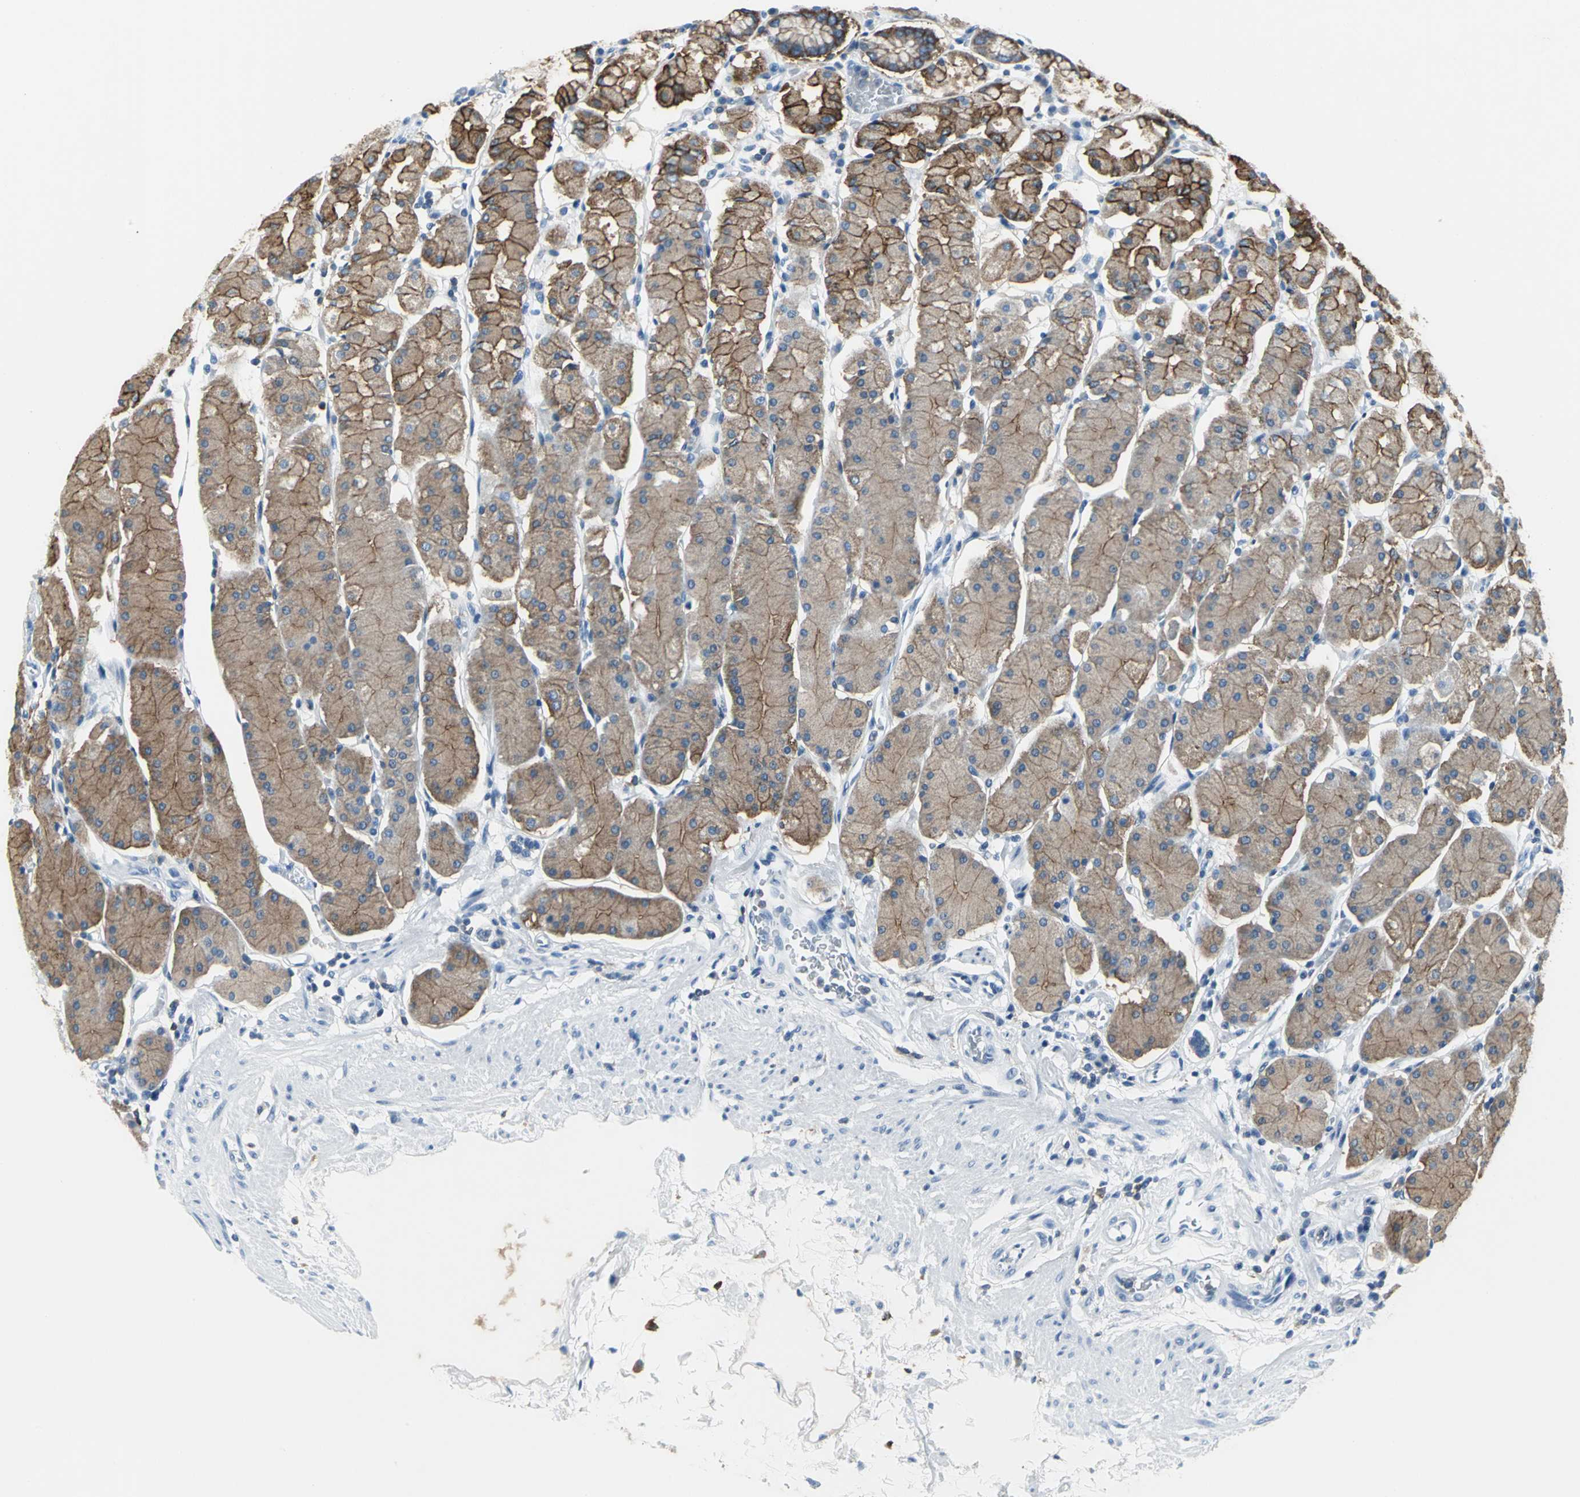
{"staining": {"intensity": "moderate", "quantity": ">75%", "location": "cytoplasmic/membranous"}, "tissue": "stomach", "cell_type": "Glandular cells", "image_type": "normal", "snomed": [{"axis": "morphology", "description": "Normal tissue, NOS"}, {"axis": "topography", "description": "Stomach, upper"}, {"axis": "topography", "description": "Stomach"}], "caption": "A micrograph of stomach stained for a protein demonstrates moderate cytoplasmic/membranous brown staining in glandular cells.", "gene": "IQGAP2", "patient": {"sex": "male", "age": 76}}